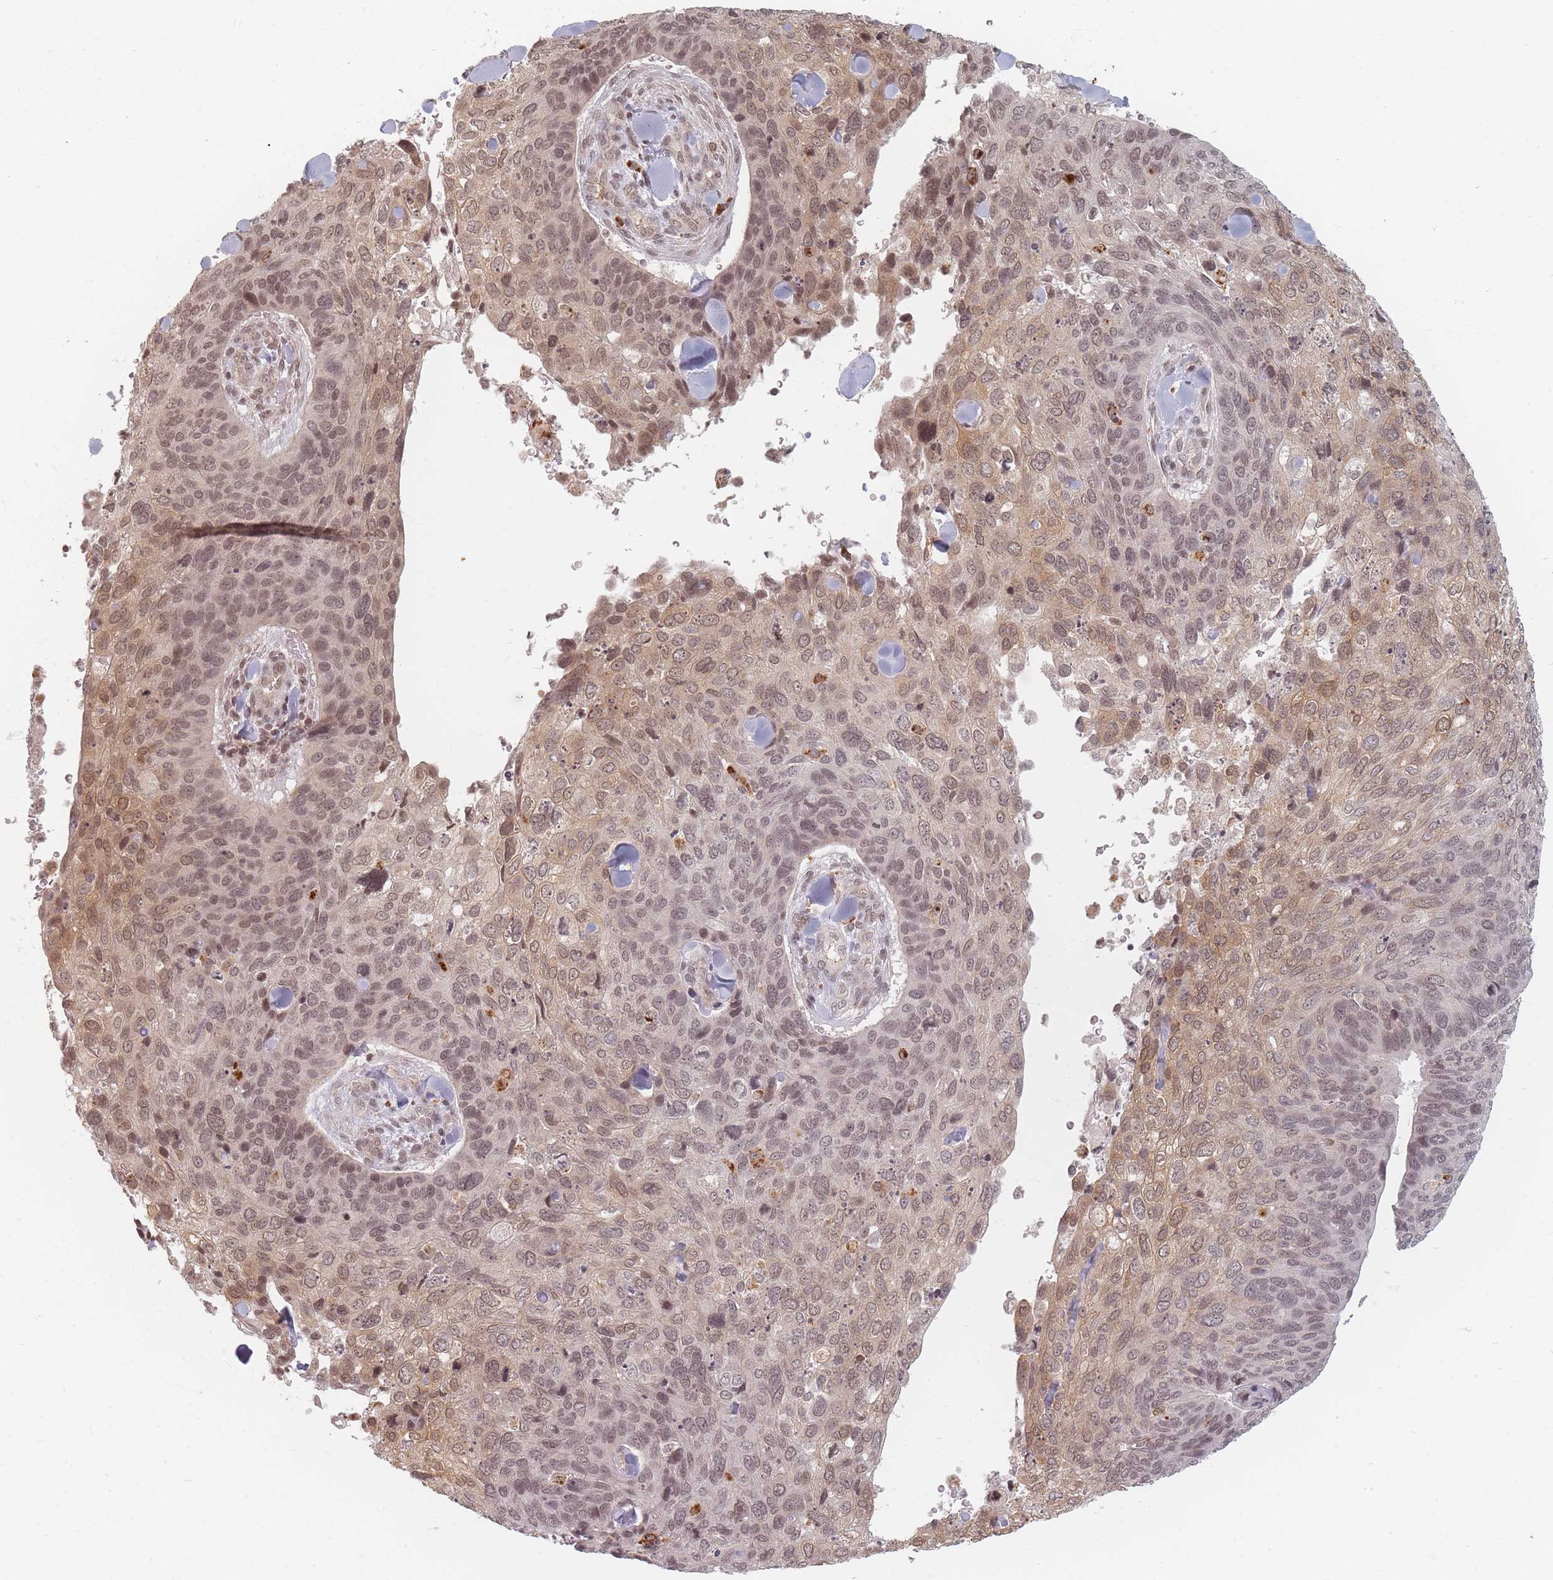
{"staining": {"intensity": "weak", "quantity": ">75%", "location": "cytoplasmic/membranous,nuclear"}, "tissue": "skin cancer", "cell_type": "Tumor cells", "image_type": "cancer", "snomed": [{"axis": "morphology", "description": "Basal cell carcinoma"}, {"axis": "topography", "description": "Skin"}], "caption": "Immunohistochemical staining of skin basal cell carcinoma exhibits weak cytoplasmic/membranous and nuclear protein positivity in about >75% of tumor cells.", "gene": "SPATA45", "patient": {"sex": "female", "age": 74}}